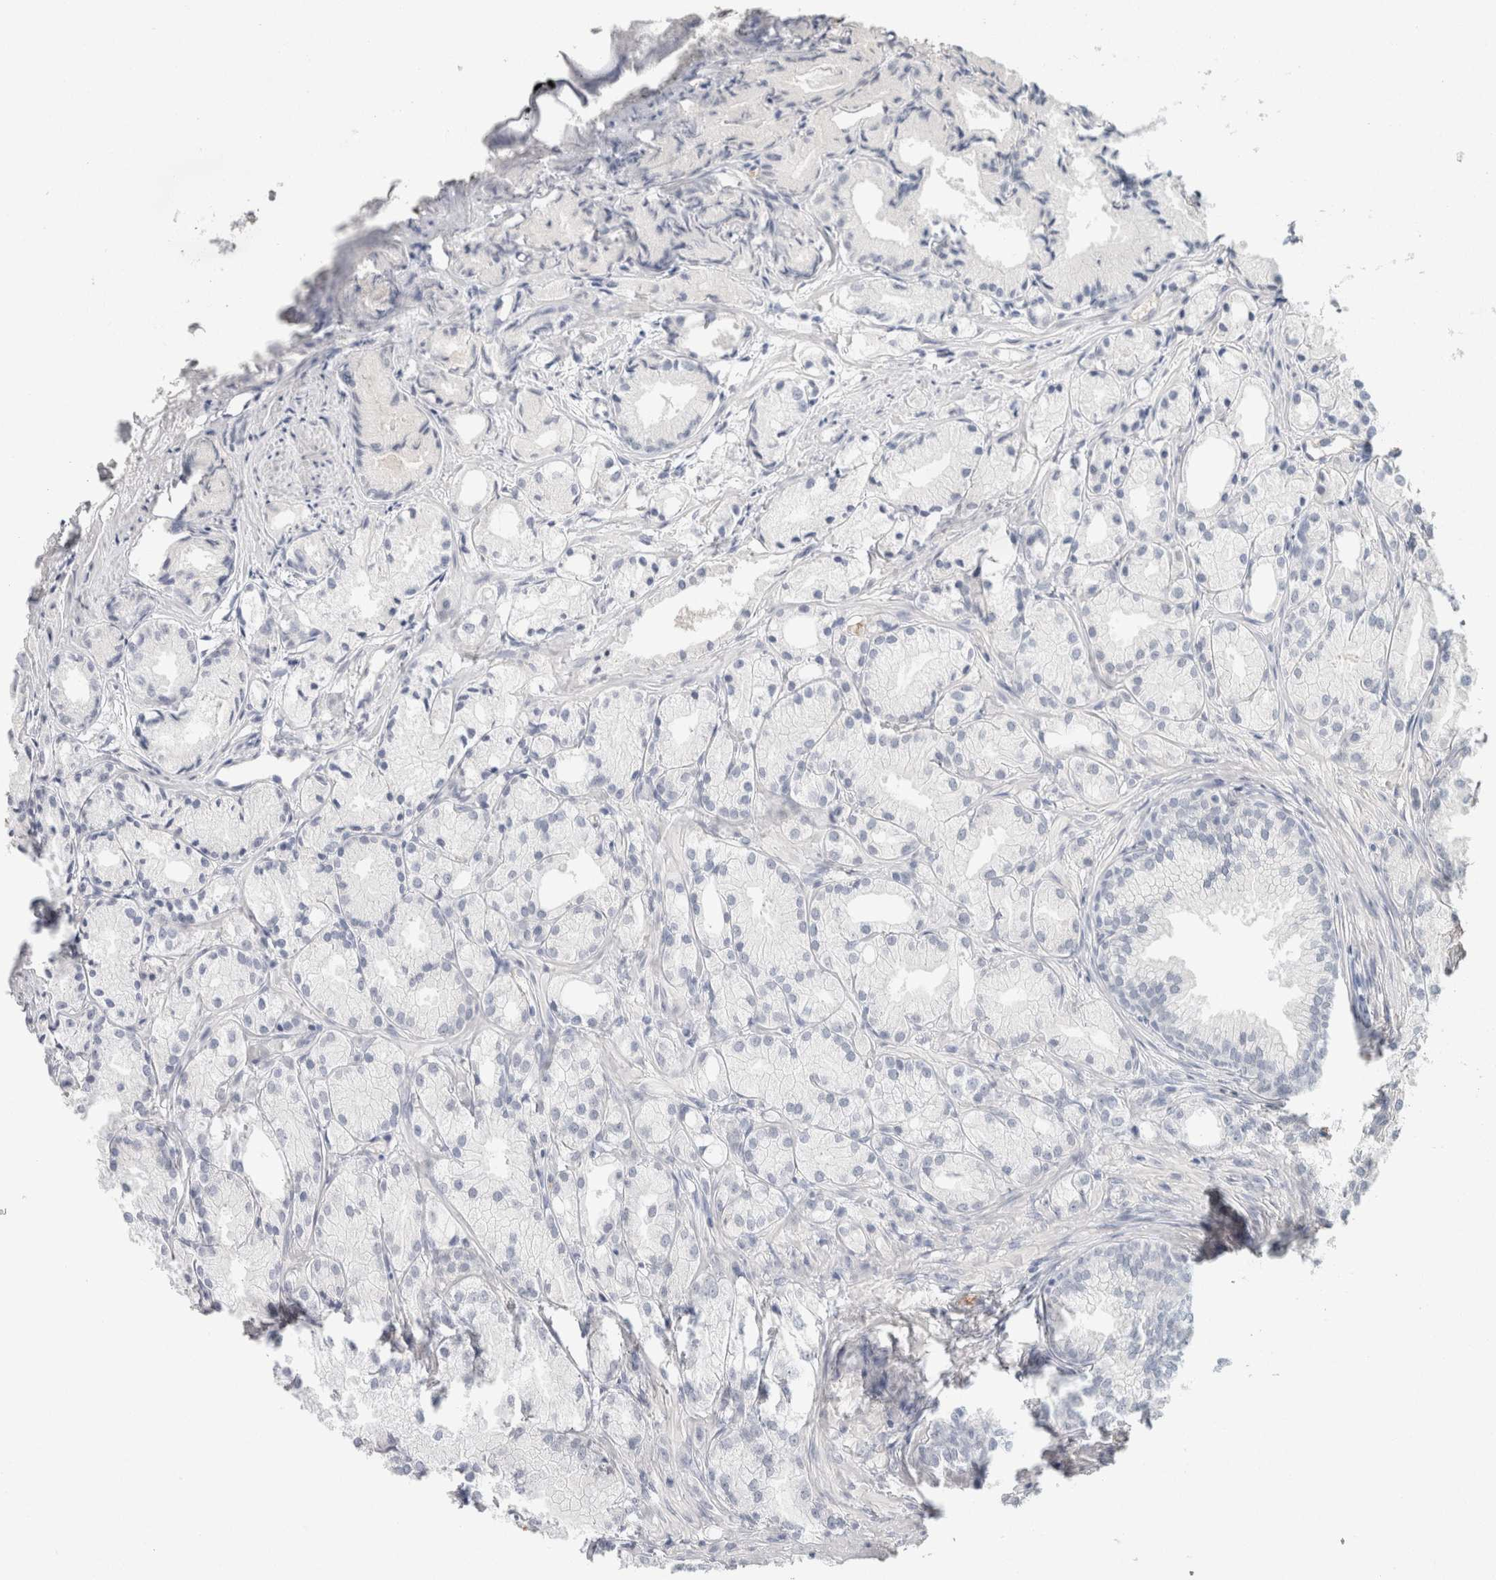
{"staining": {"intensity": "negative", "quantity": "none", "location": "none"}, "tissue": "prostate cancer", "cell_type": "Tumor cells", "image_type": "cancer", "snomed": [{"axis": "morphology", "description": "Adenocarcinoma, Low grade"}, {"axis": "topography", "description": "Prostate"}], "caption": "Tumor cells show no significant positivity in prostate adenocarcinoma (low-grade).", "gene": "IL6", "patient": {"sex": "male", "age": 72}}